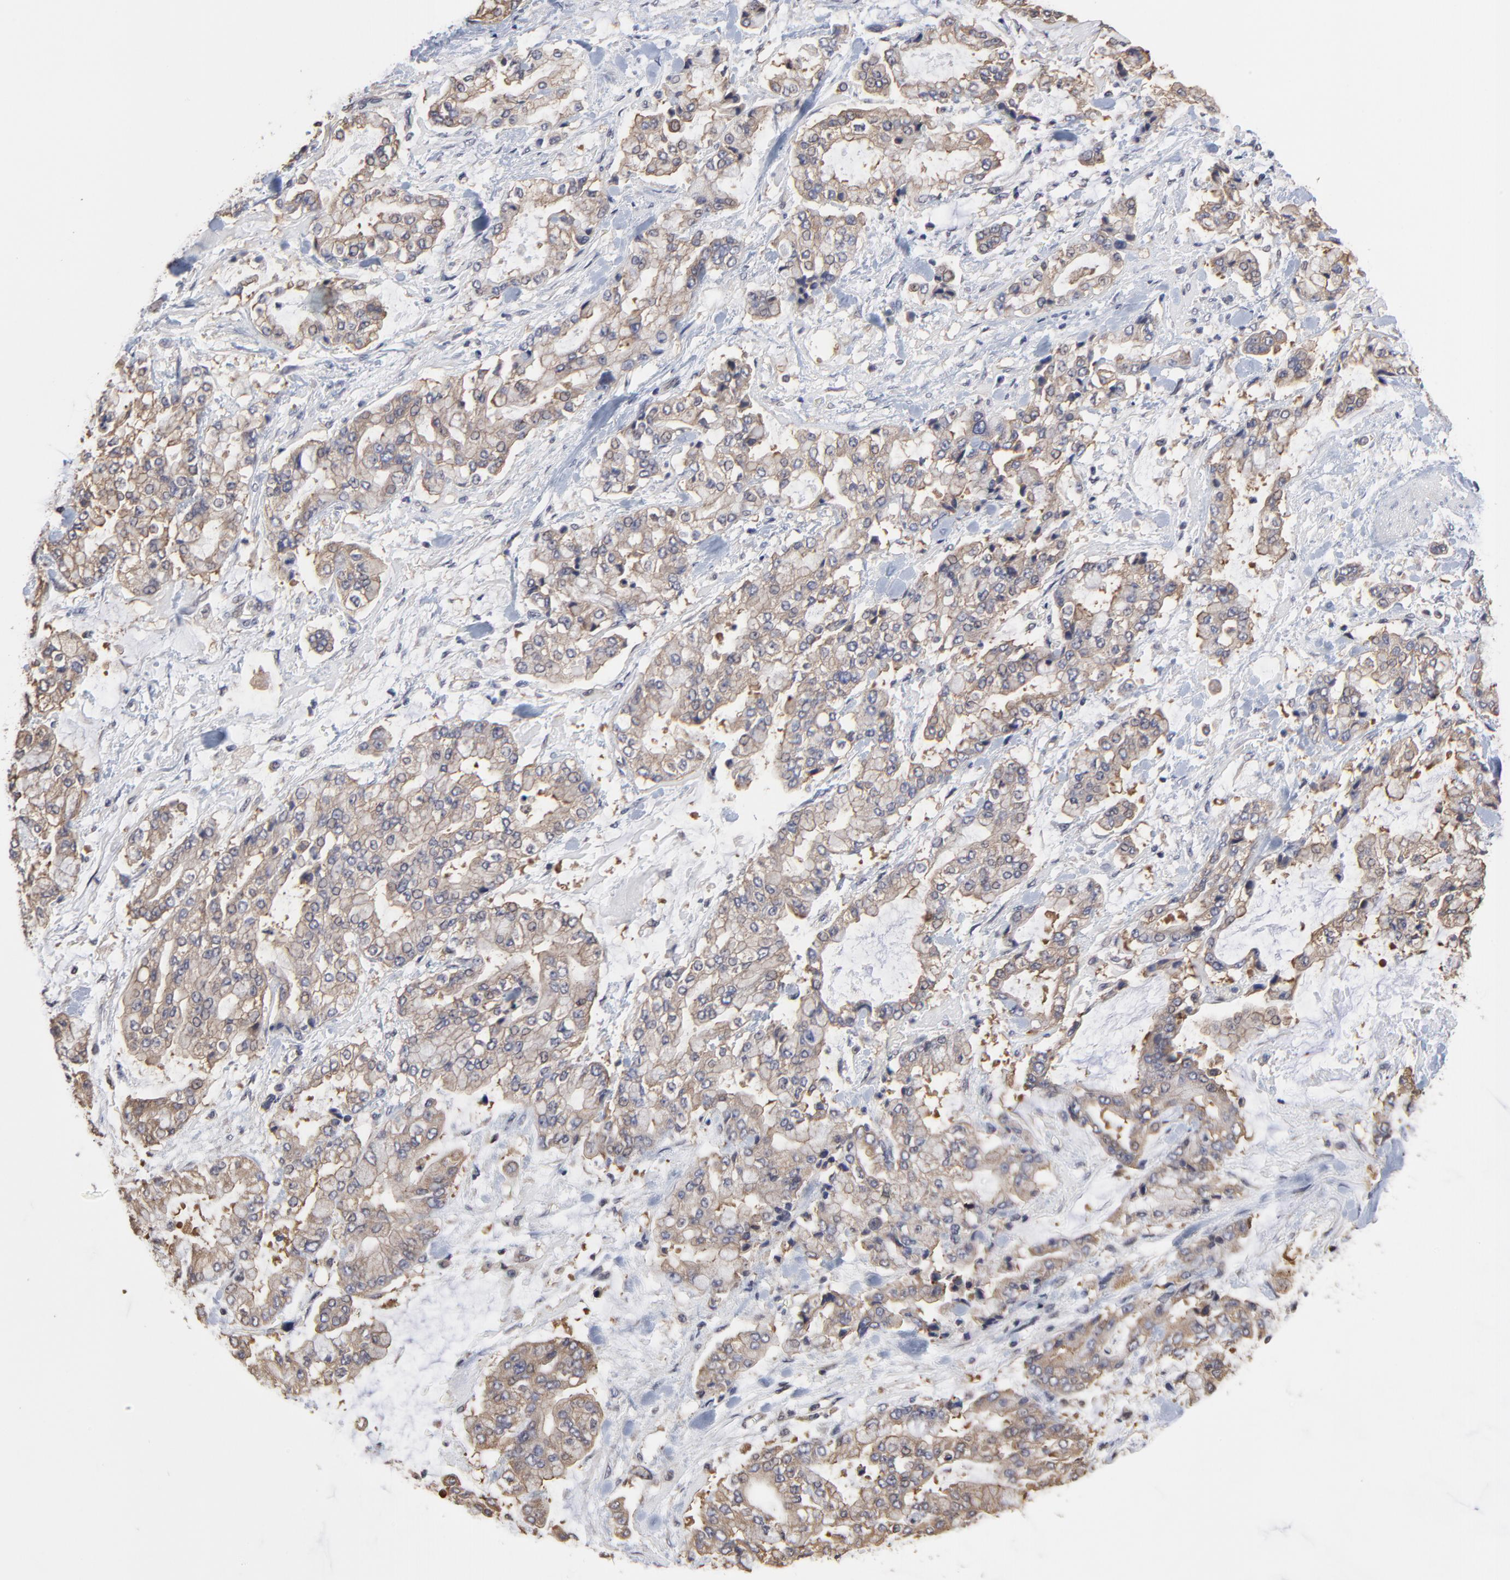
{"staining": {"intensity": "weak", "quantity": ">75%", "location": "cytoplasmic/membranous"}, "tissue": "stomach cancer", "cell_type": "Tumor cells", "image_type": "cancer", "snomed": [{"axis": "morphology", "description": "Normal tissue, NOS"}, {"axis": "morphology", "description": "Adenocarcinoma, NOS"}, {"axis": "topography", "description": "Stomach, upper"}, {"axis": "topography", "description": "Stomach"}], "caption": "Brown immunohistochemical staining in stomach cancer (adenocarcinoma) demonstrates weak cytoplasmic/membranous expression in approximately >75% of tumor cells.", "gene": "CCT2", "patient": {"sex": "male", "age": 76}}